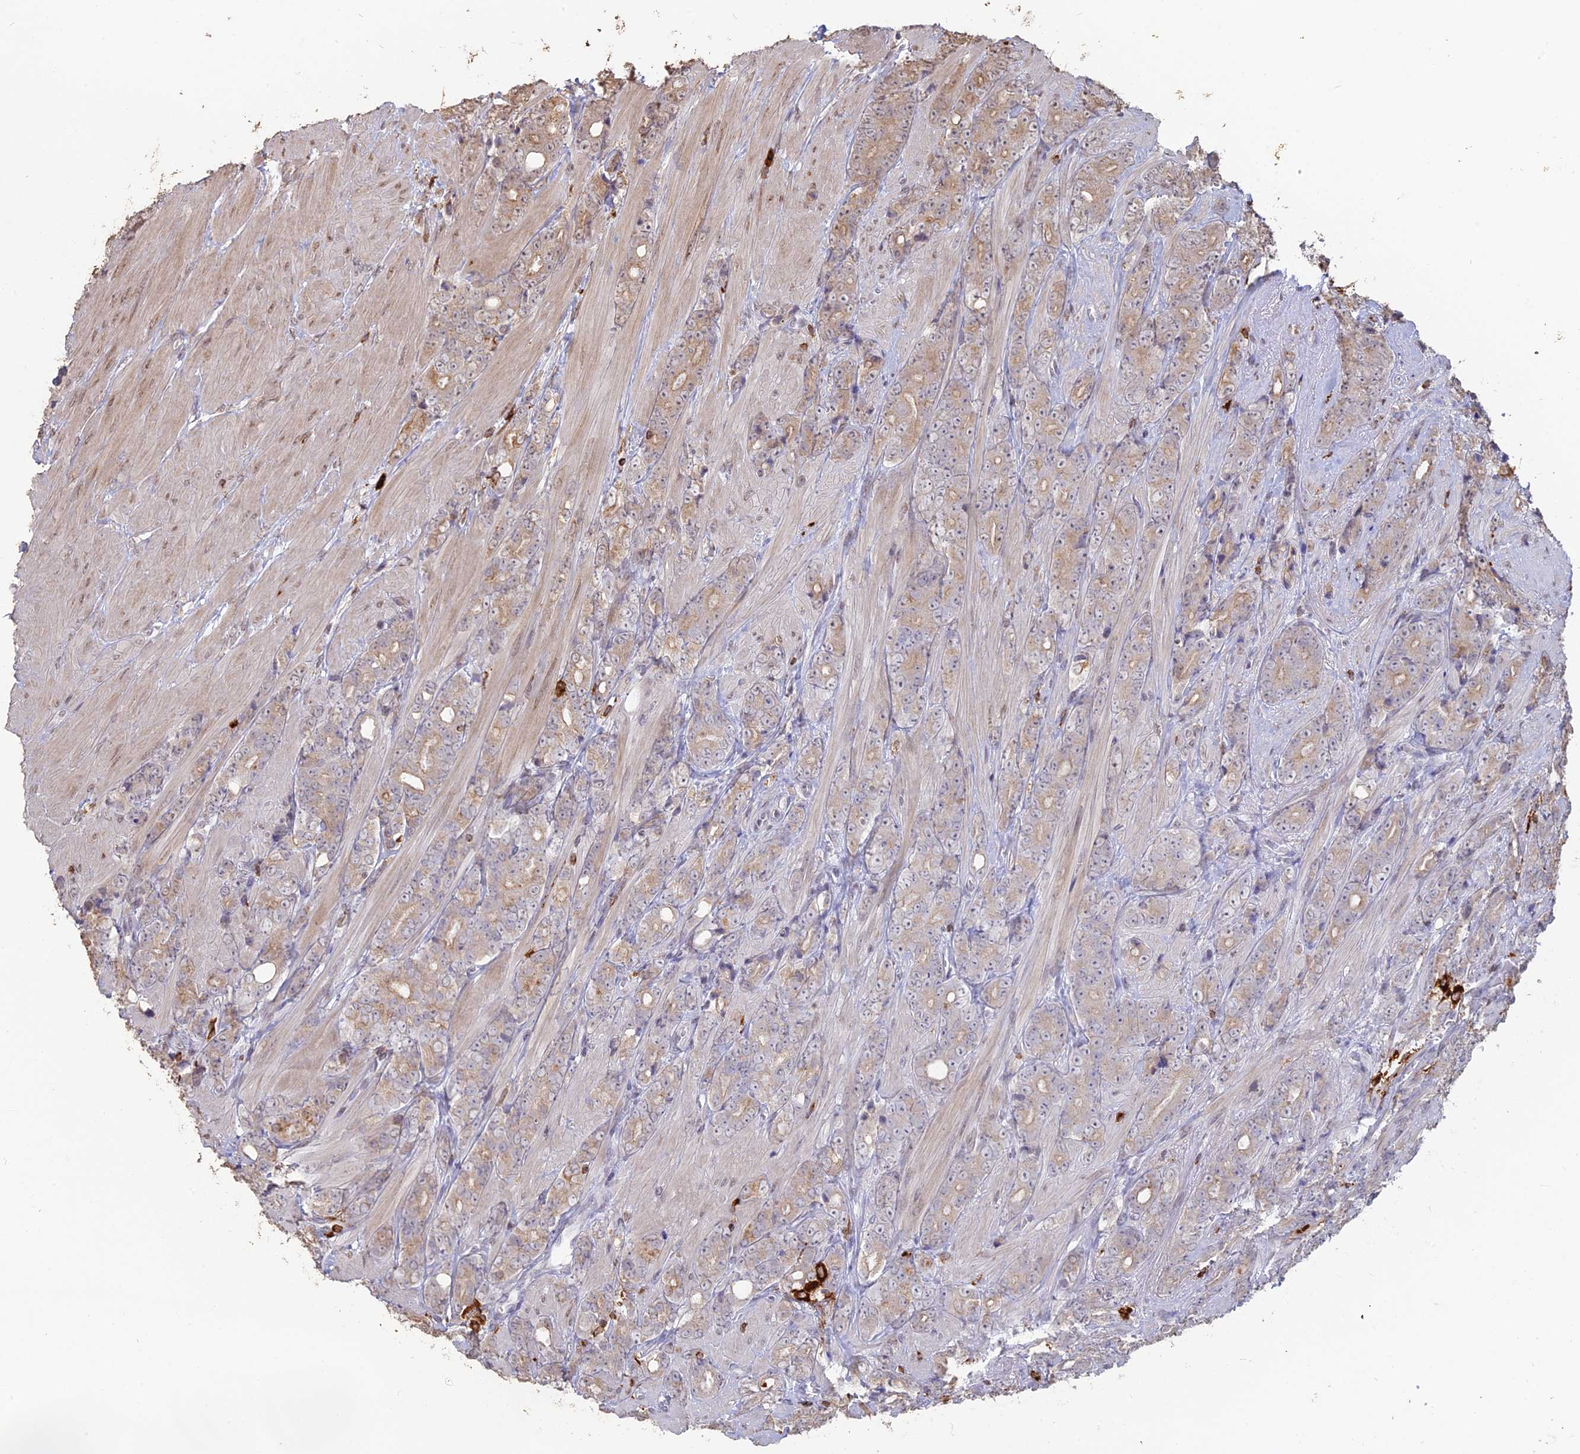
{"staining": {"intensity": "weak", "quantity": "25%-75%", "location": "cytoplasmic/membranous"}, "tissue": "prostate cancer", "cell_type": "Tumor cells", "image_type": "cancer", "snomed": [{"axis": "morphology", "description": "Adenocarcinoma, High grade"}, {"axis": "topography", "description": "Prostate"}], "caption": "Immunohistochemical staining of human prostate cancer (adenocarcinoma (high-grade)) demonstrates low levels of weak cytoplasmic/membranous staining in approximately 25%-75% of tumor cells.", "gene": "APOBR", "patient": {"sex": "male", "age": 62}}